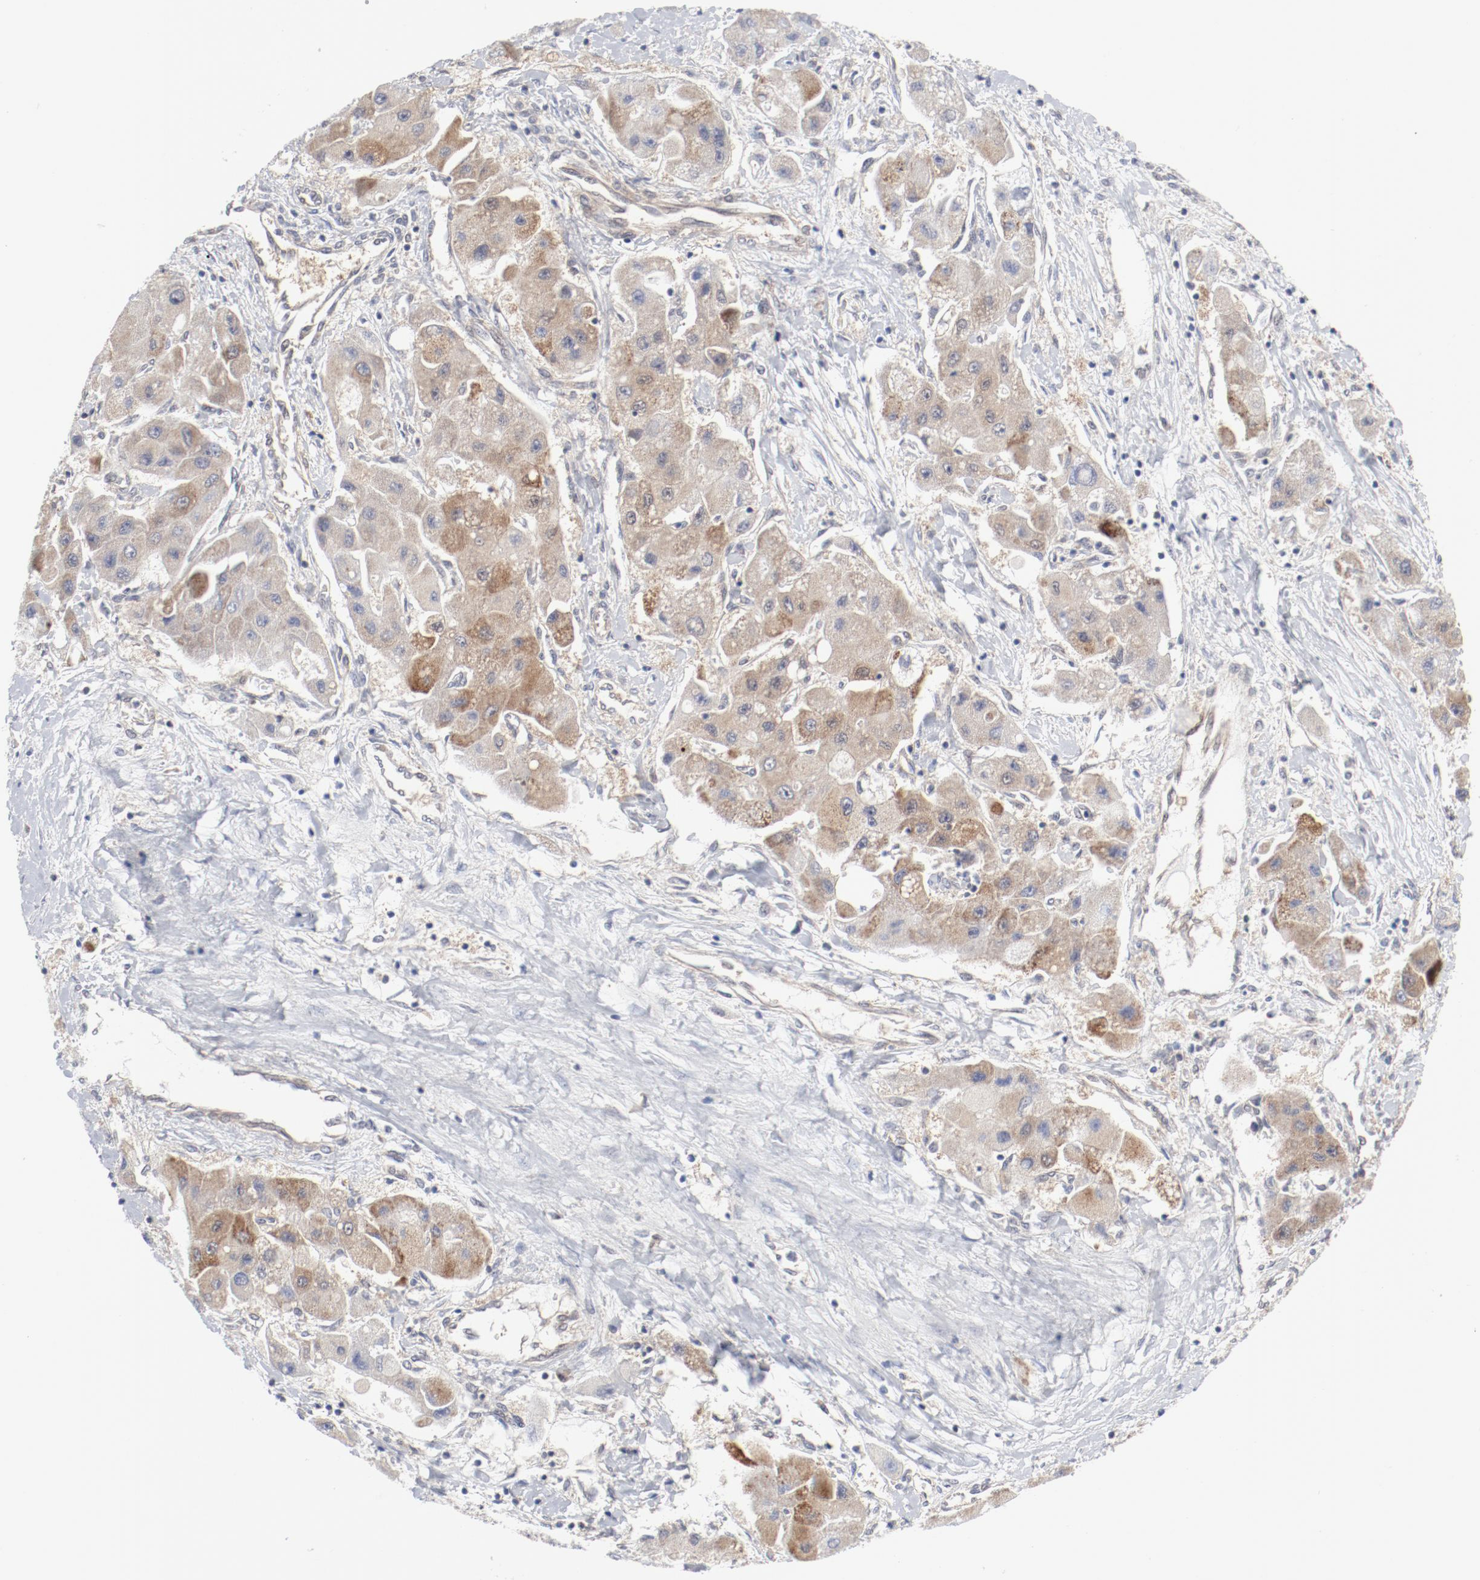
{"staining": {"intensity": "weak", "quantity": ">75%", "location": "cytoplasmic/membranous"}, "tissue": "liver cancer", "cell_type": "Tumor cells", "image_type": "cancer", "snomed": [{"axis": "morphology", "description": "Carcinoma, Hepatocellular, NOS"}, {"axis": "topography", "description": "Liver"}], "caption": "The photomicrograph shows immunohistochemical staining of liver hepatocellular carcinoma. There is weak cytoplasmic/membranous staining is present in about >75% of tumor cells.", "gene": "BAD", "patient": {"sex": "male", "age": 24}}